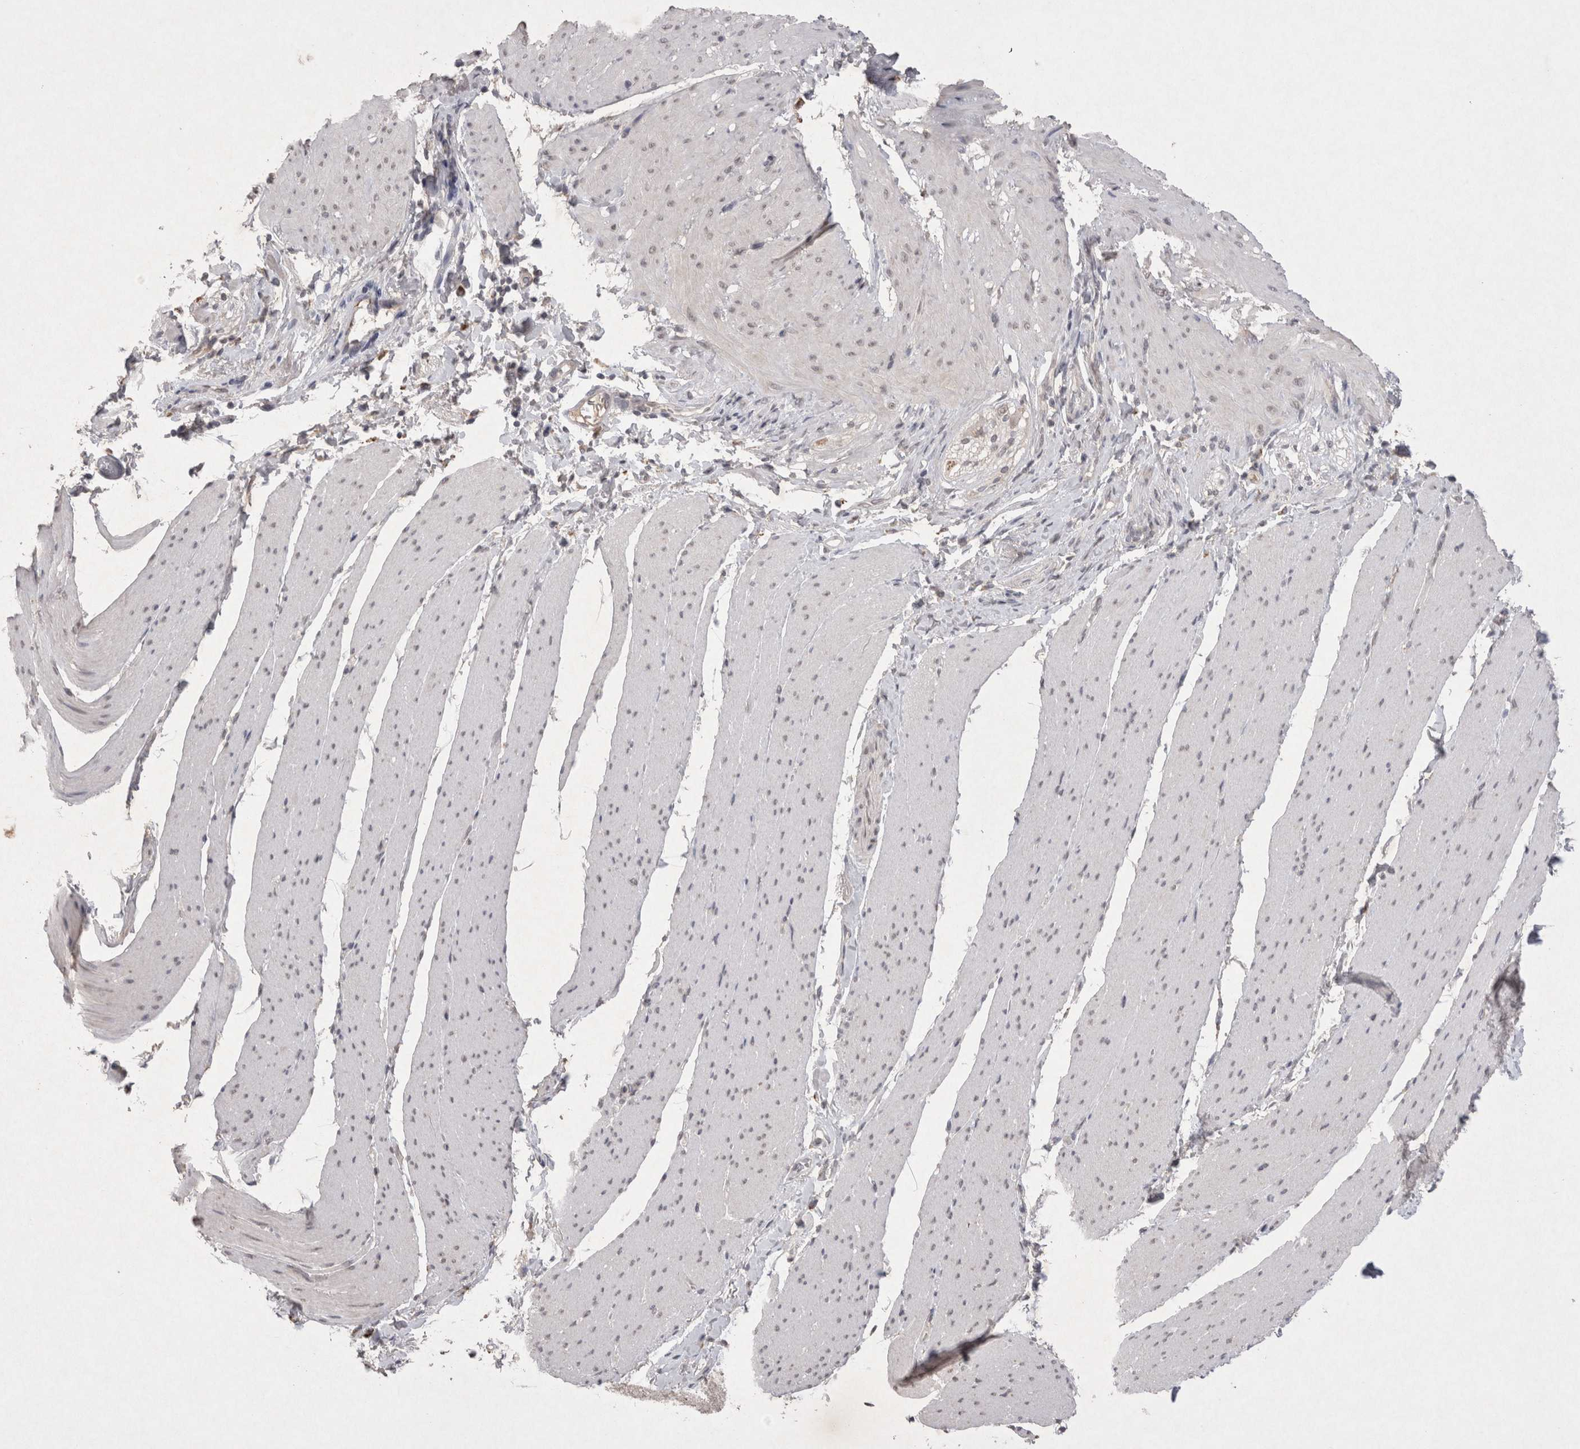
{"staining": {"intensity": "negative", "quantity": "none", "location": "none"}, "tissue": "smooth muscle", "cell_type": "Smooth muscle cells", "image_type": "normal", "snomed": [{"axis": "morphology", "description": "Normal tissue, NOS"}, {"axis": "topography", "description": "Smooth muscle"}, {"axis": "topography", "description": "Small intestine"}], "caption": "Immunohistochemistry histopathology image of unremarkable smooth muscle: human smooth muscle stained with DAB (3,3'-diaminobenzidine) displays no significant protein positivity in smooth muscle cells.", "gene": "LYVE1", "patient": {"sex": "female", "age": 84}}